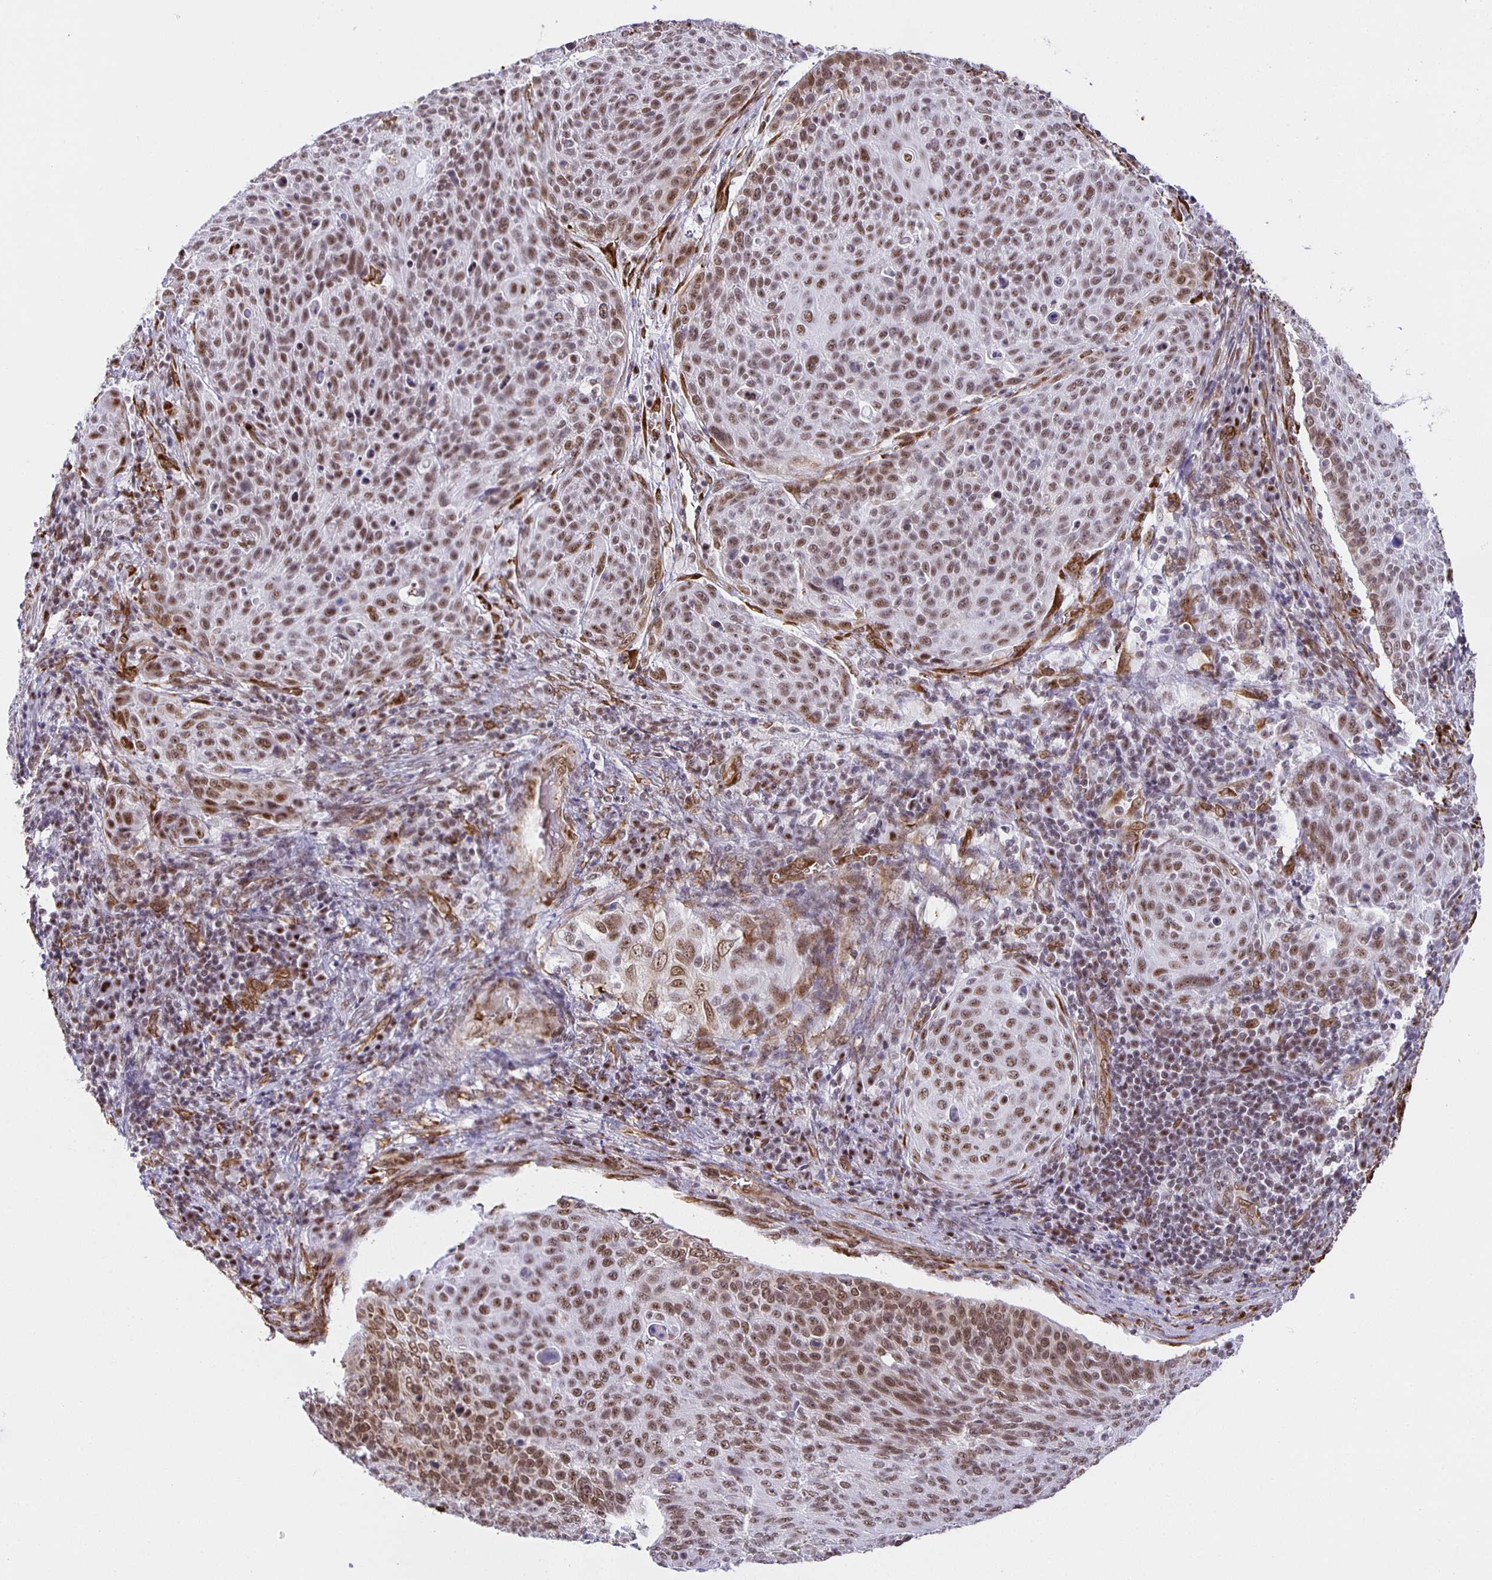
{"staining": {"intensity": "moderate", "quantity": ">75%", "location": "nuclear"}, "tissue": "cervical cancer", "cell_type": "Tumor cells", "image_type": "cancer", "snomed": [{"axis": "morphology", "description": "Squamous cell carcinoma, NOS"}, {"axis": "topography", "description": "Cervix"}], "caption": "This histopathology image displays IHC staining of cervical cancer (squamous cell carcinoma), with medium moderate nuclear expression in approximately >75% of tumor cells.", "gene": "ZRANB2", "patient": {"sex": "female", "age": 31}}